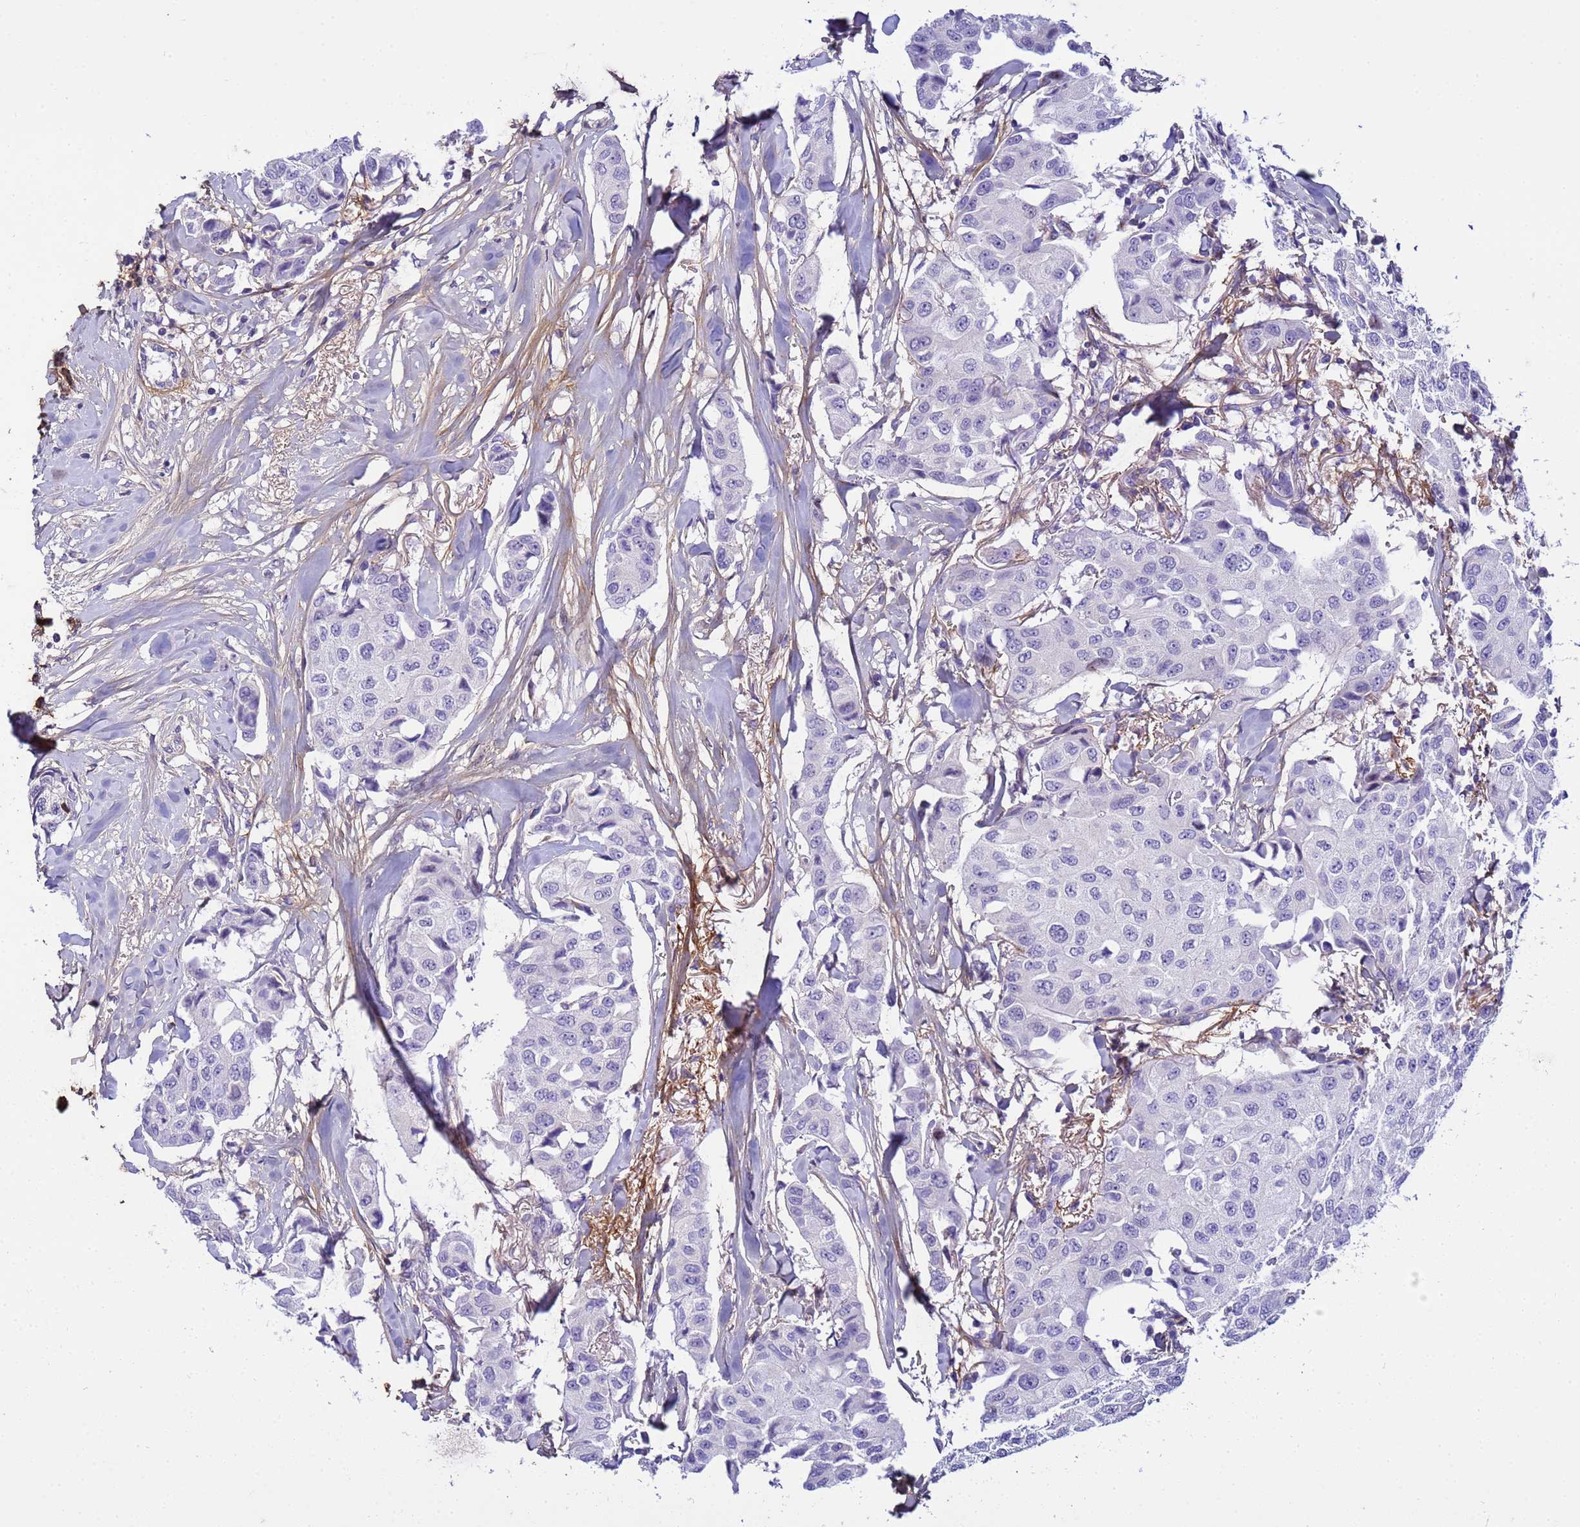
{"staining": {"intensity": "negative", "quantity": "none", "location": "none"}, "tissue": "breast cancer", "cell_type": "Tumor cells", "image_type": "cancer", "snomed": [{"axis": "morphology", "description": "Duct carcinoma"}, {"axis": "topography", "description": "Breast"}], "caption": "Immunohistochemistry (IHC) of intraductal carcinoma (breast) displays no staining in tumor cells.", "gene": "P2RX7", "patient": {"sex": "female", "age": 80}}